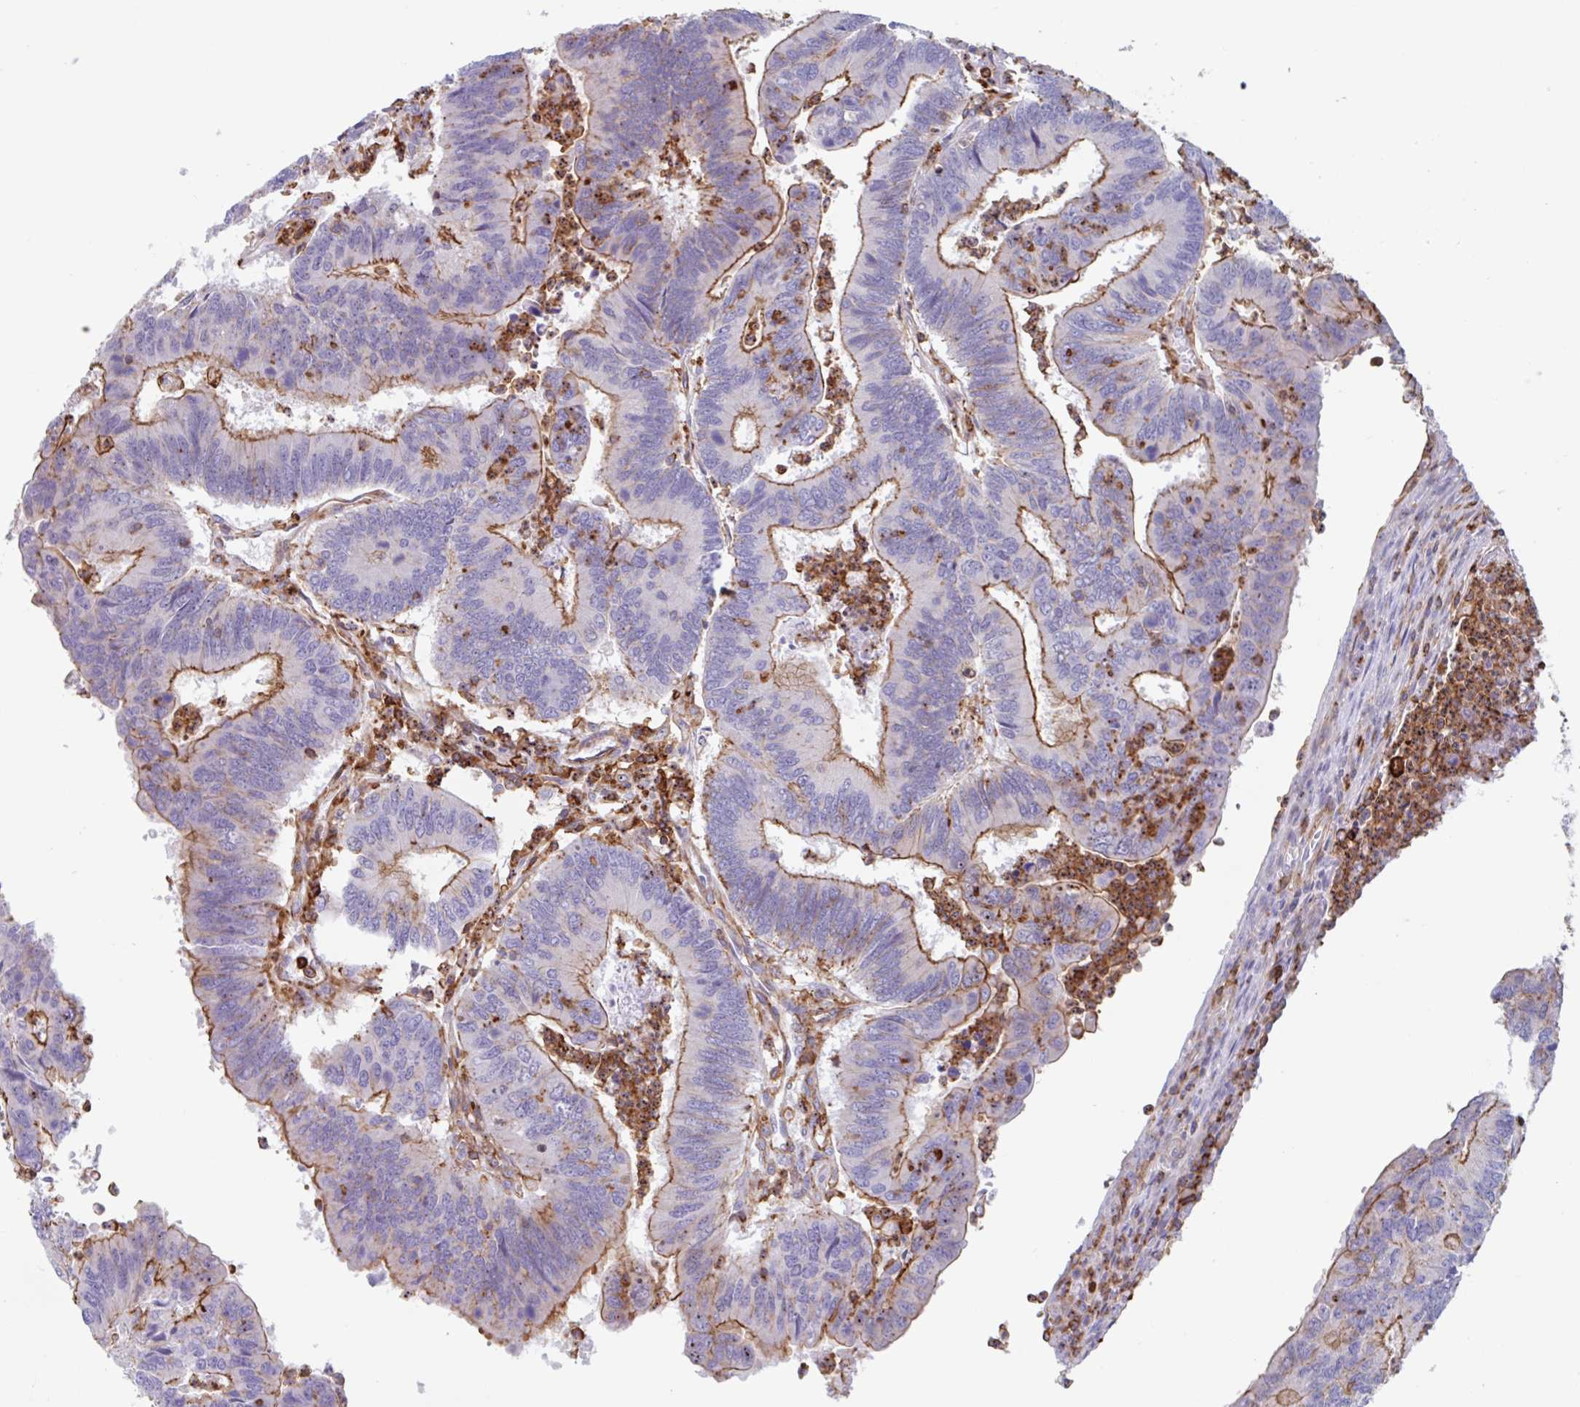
{"staining": {"intensity": "moderate", "quantity": "25%-75%", "location": "cytoplasmic/membranous"}, "tissue": "colorectal cancer", "cell_type": "Tumor cells", "image_type": "cancer", "snomed": [{"axis": "morphology", "description": "Adenocarcinoma, NOS"}, {"axis": "topography", "description": "Colon"}], "caption": "Protein expression analysis of human adenocarcinoma (colorectal) reveals moderate cytoplasmic/membranous positivity in about 25%-75% of tumor cells.", "gene": "EFHD1", "patient": {"sex": "female", "age": 67}}